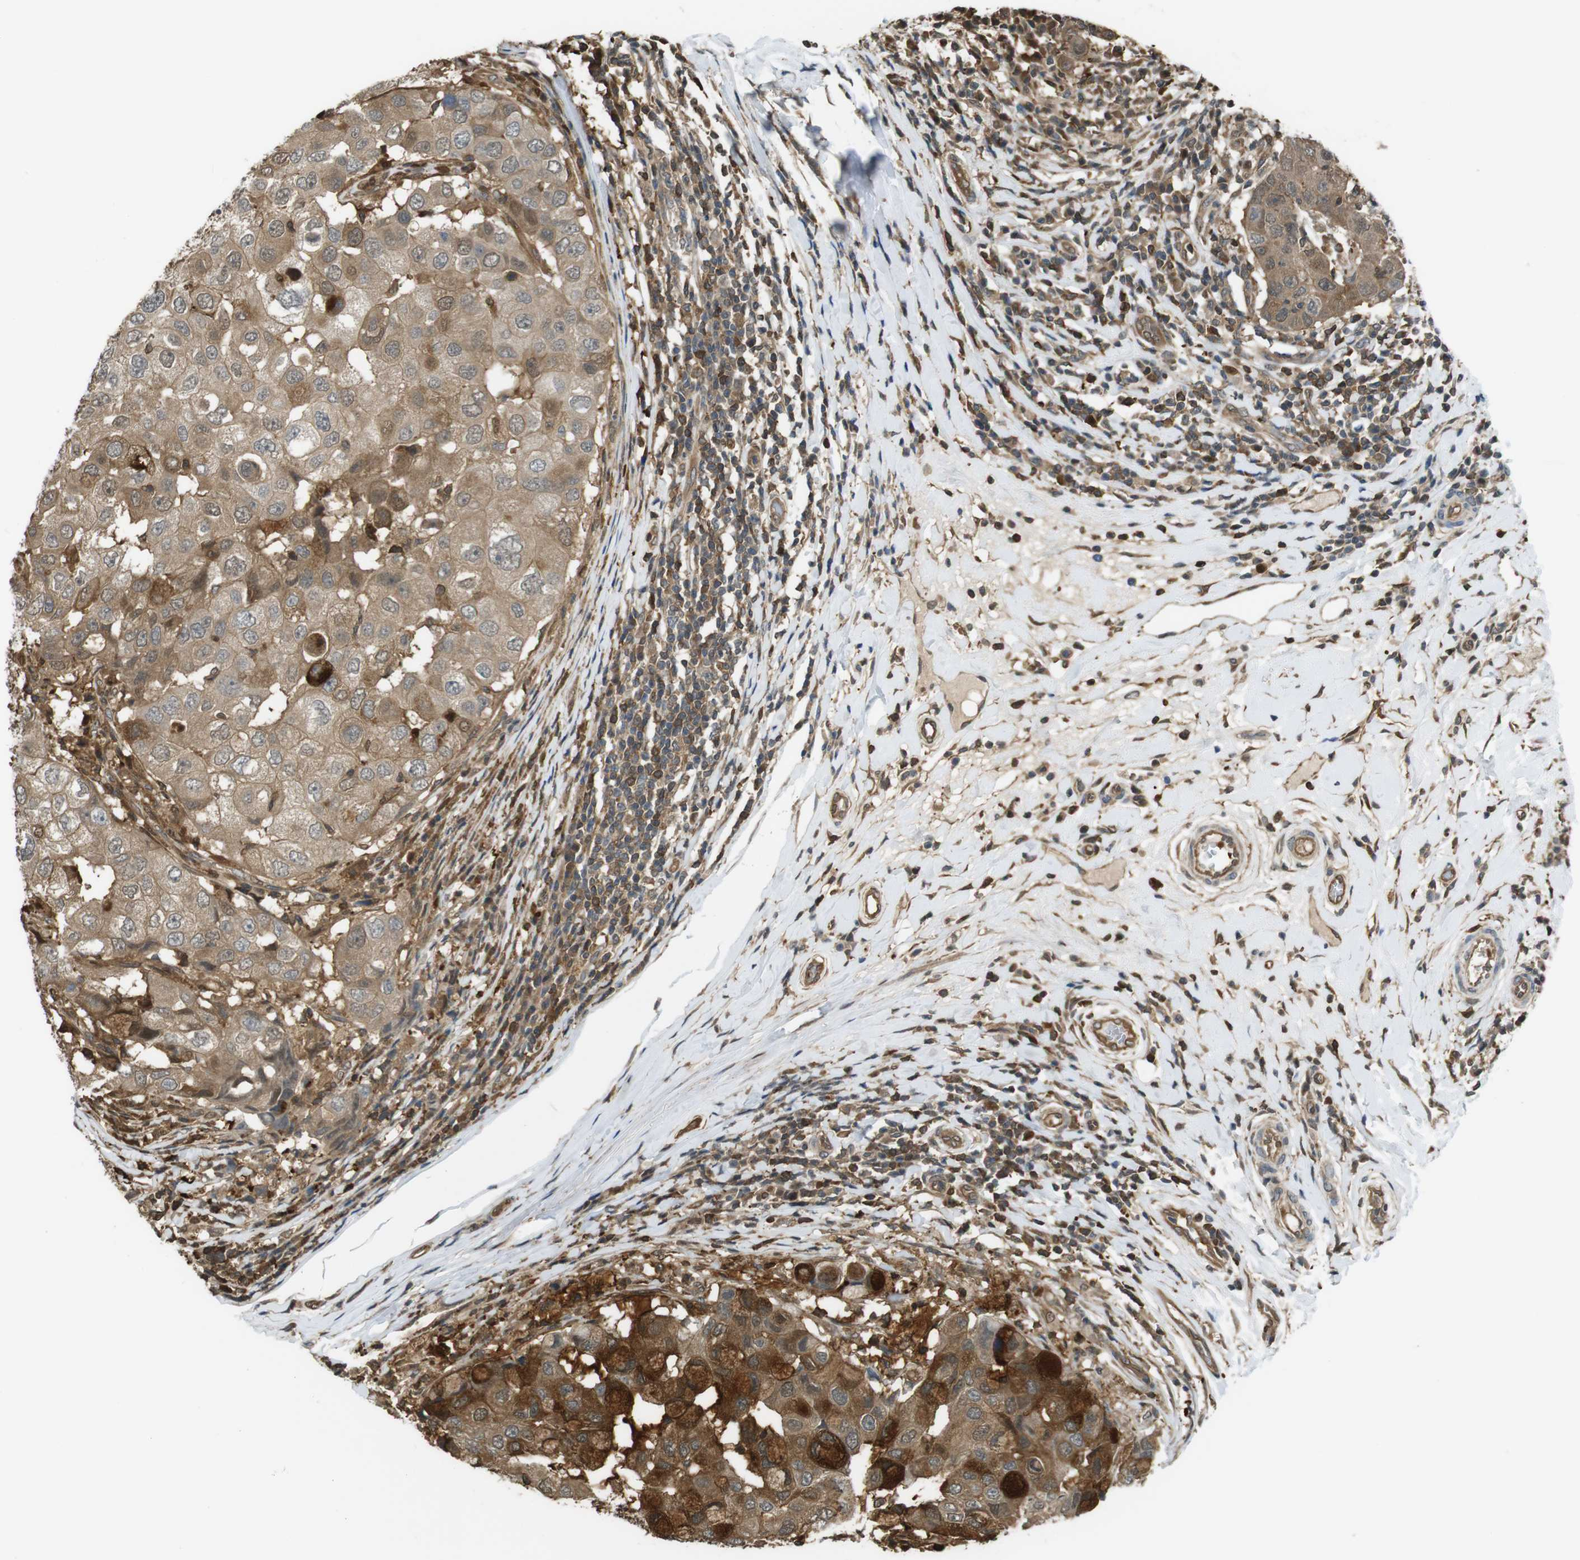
{"staining": {"intensity": "strong", "quantity": ">75%", "location": "cytoplasmic/membranous"}, "tissue": "breast cancer", "cell_type": "Tumor cells", "image_type": "cancer", "snomed": [{"axis": "morphology", "description": "Duct carcinoma"}, {"axis": "topography", "description": "Breast"}], "caption": "Tumor cells reveal strong cytoplasmic/membranous staining in about >75% of cells in breast cancer.", "gene": "ARHGDIA", "patient": {"sex": "female", "age": 27}}